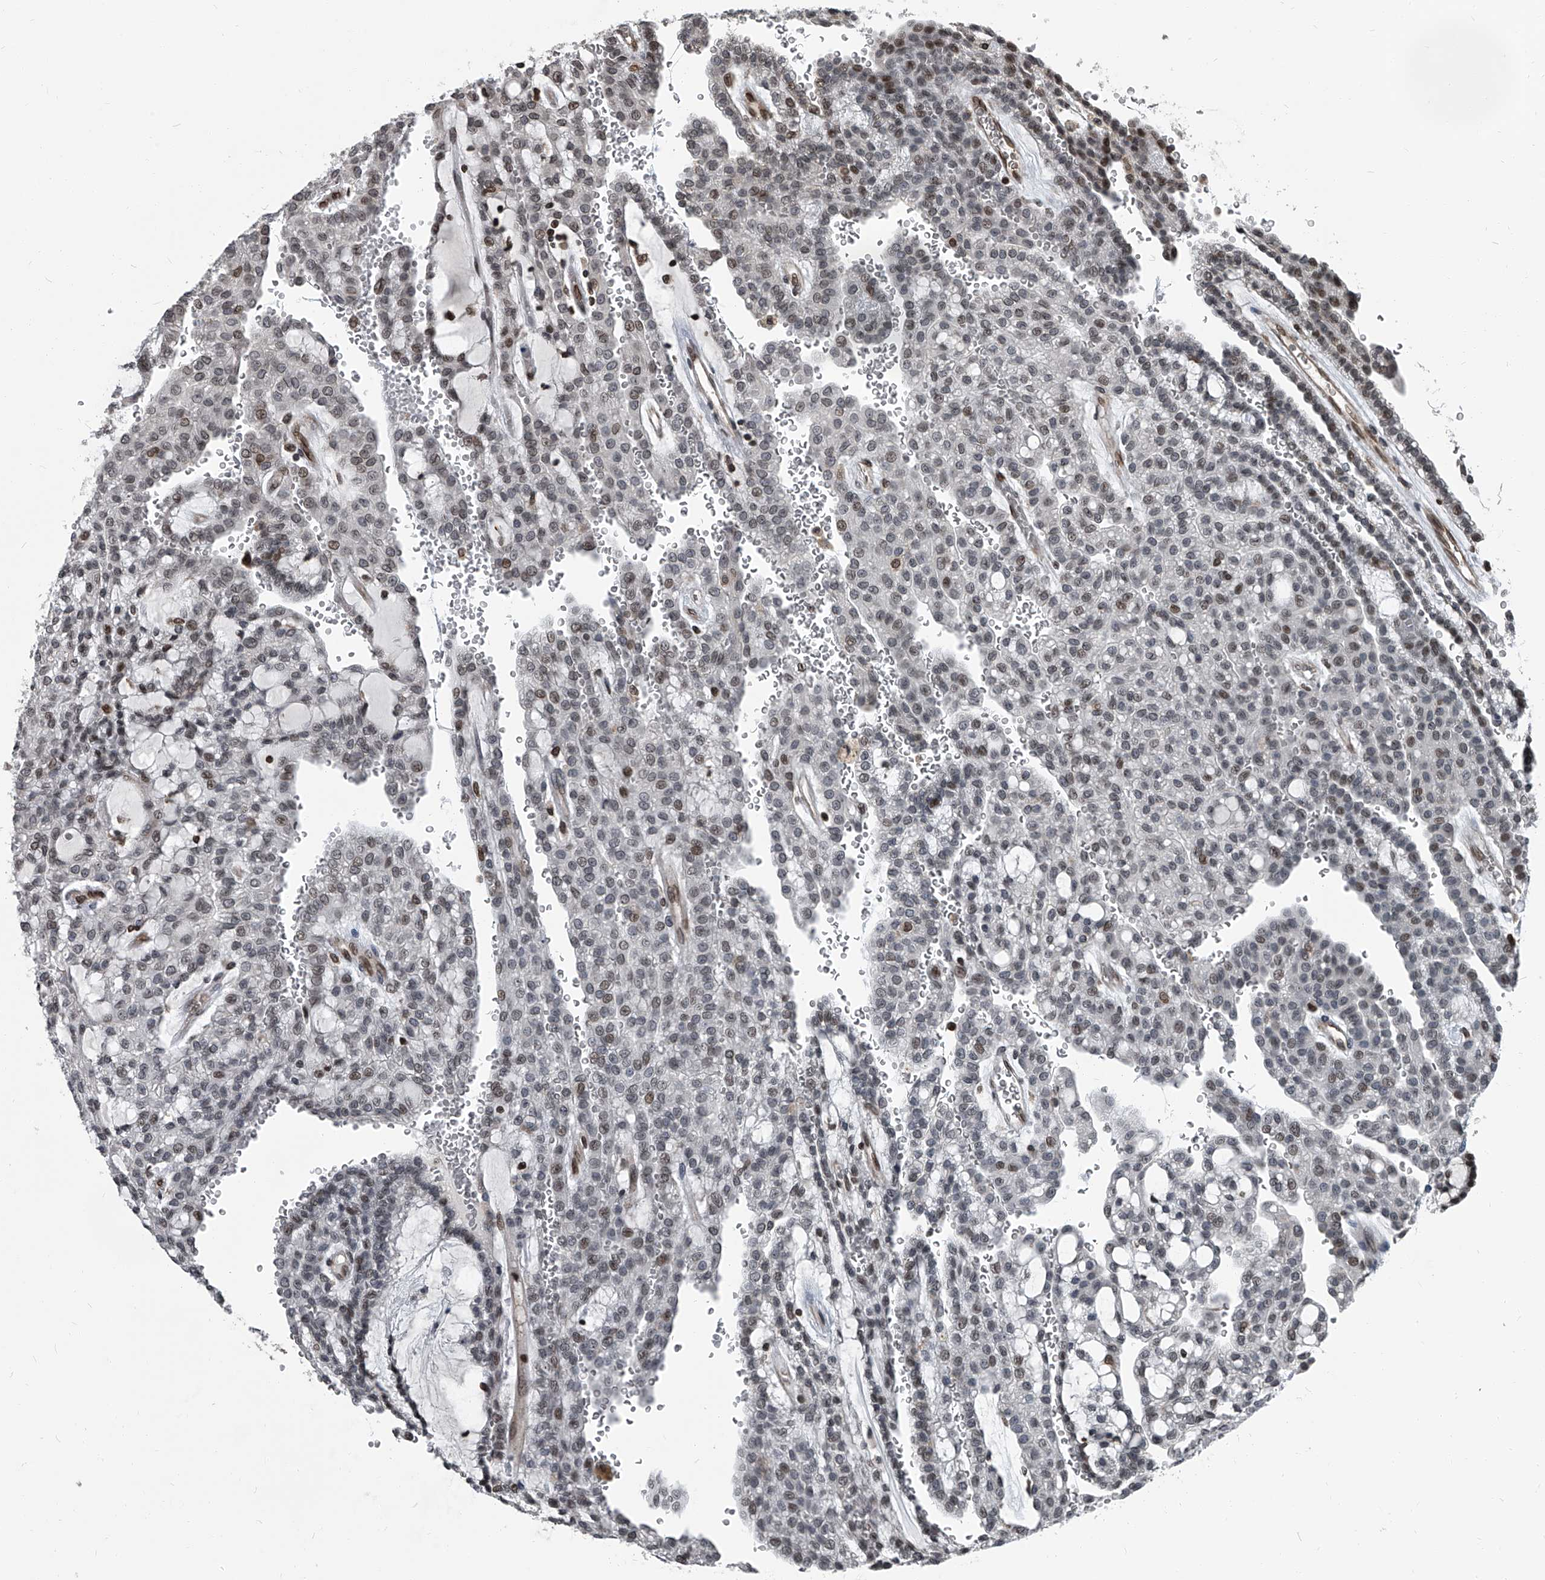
{"staining": {"intensity": "moderate", "quantity": "<25%", "location": "nuclear"}, "tissue": "renal cancer", "cell_type": "Tumor cells", "image_type": "cancer", "snomed": [{"axis": "morphology", "description": "Adenocarcinoma, NOS"}, {"axis": "topography", "description": "Kidney"}], "caption": "Immunohistochemistry (IHC) staining of renal cancer, which shows low levels of moderate nuclear positivity in approximately <25% of tumor cells indicating moderate nuclear protein positivity. The staining was performed using DAB (brown) for protein detection and nuclei were counterstained in hematoxylin (blue).", "gene": "PHF20", "patient": {"sex": "male", "age": 63}}